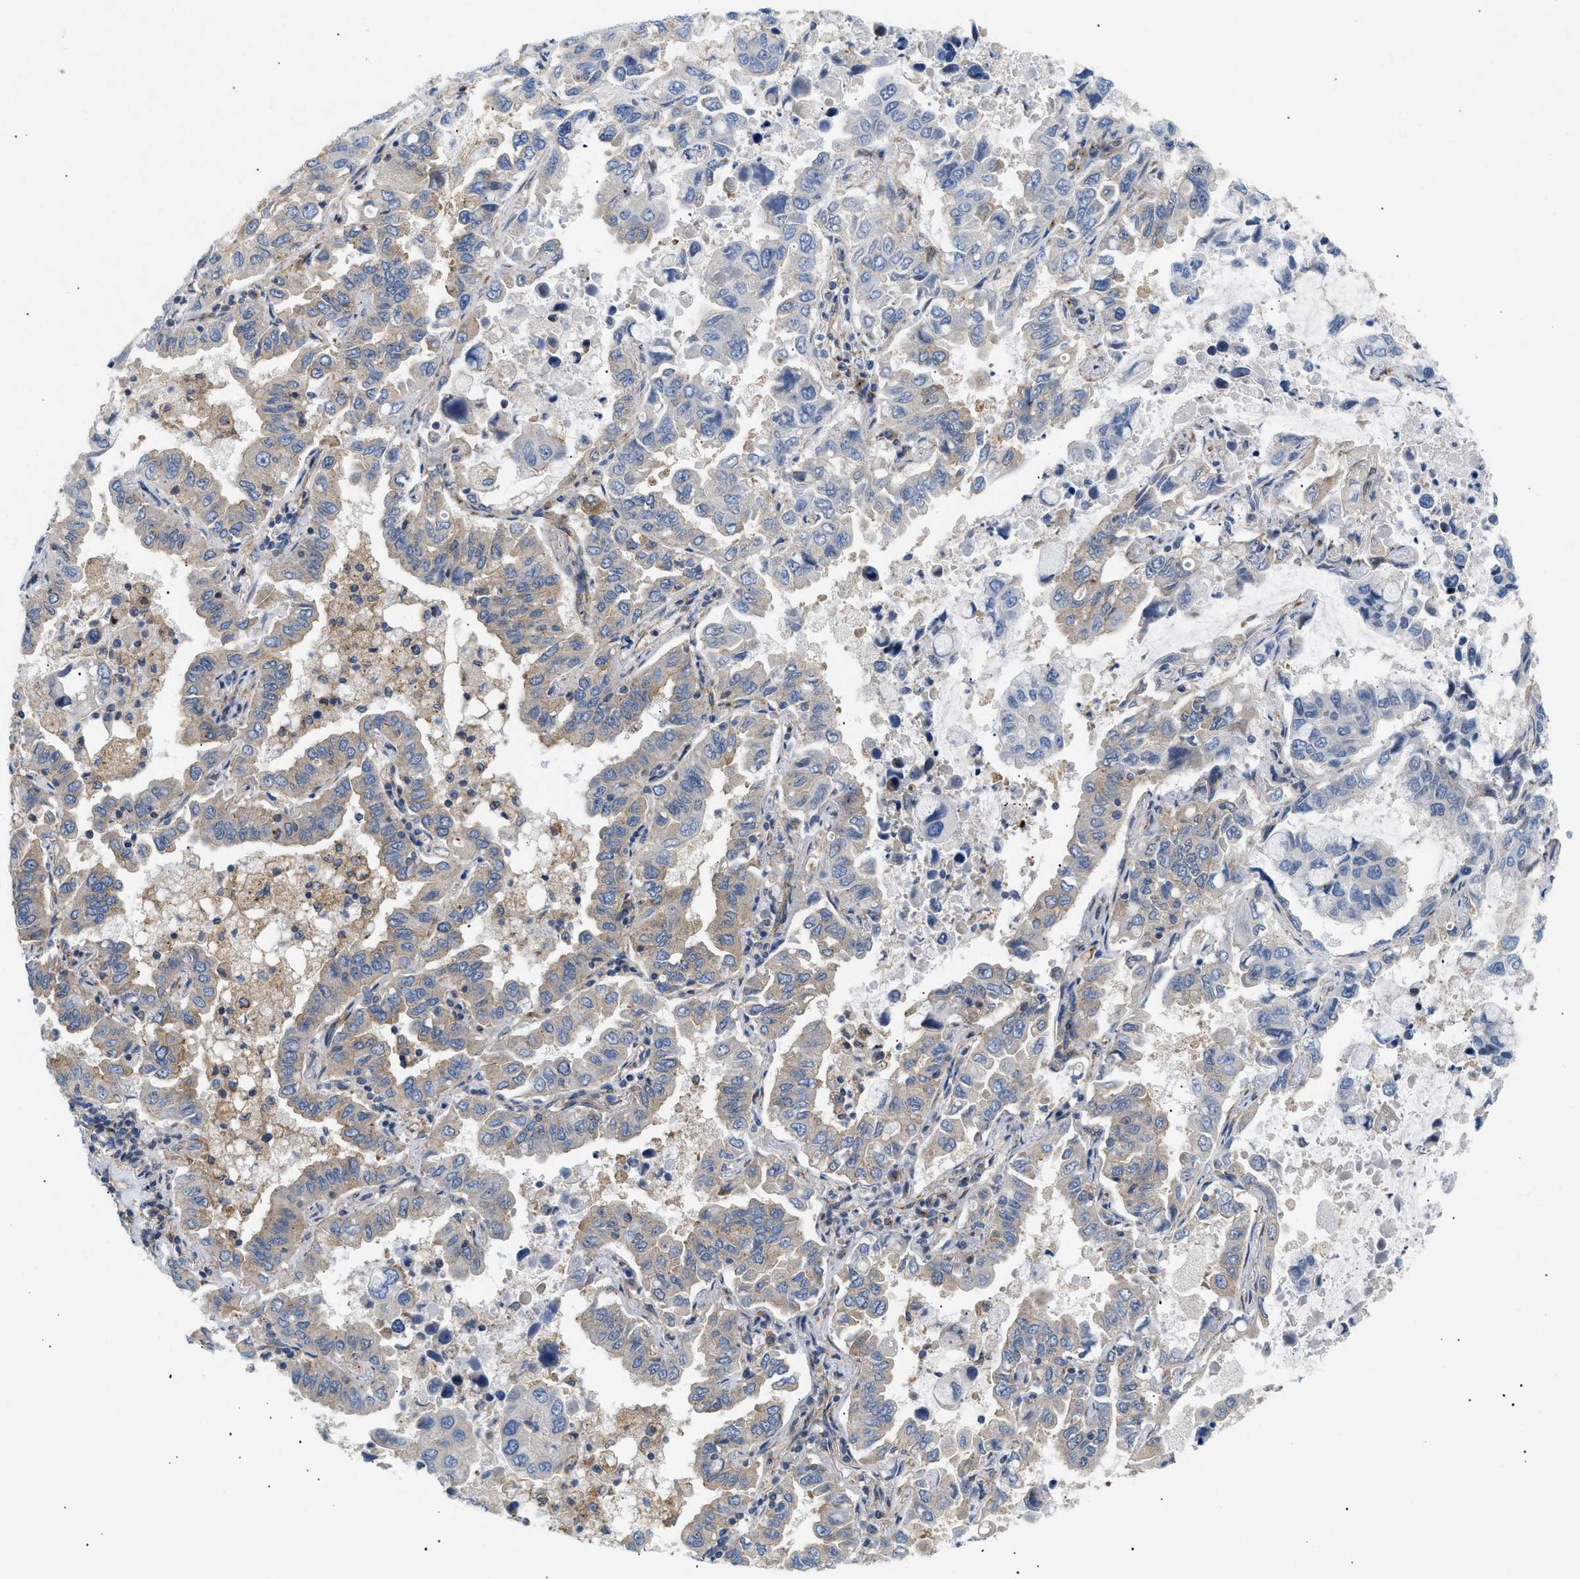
{"staining": {"intensity": "weak", "quantity": "<25%", "location": "cytoplasmic/membranous"}, "tissue": "lung cancer", "cell_type": "Tumor cells", "image_type": "cancer", "snomed": [{"axis": "morphology", "description": "Adenocarcinoma, NOS"}, {"axis": "topography", "description": "Lung"}], "caption": "DAB (3,3'-diaminobenzidine) immunohistochemical staining of adenocarcinoma (lung) demonstrates no significant positivity in tumor cells.", "gene": "DCTN4", "patient": {"sex": "male", "age": 64}}